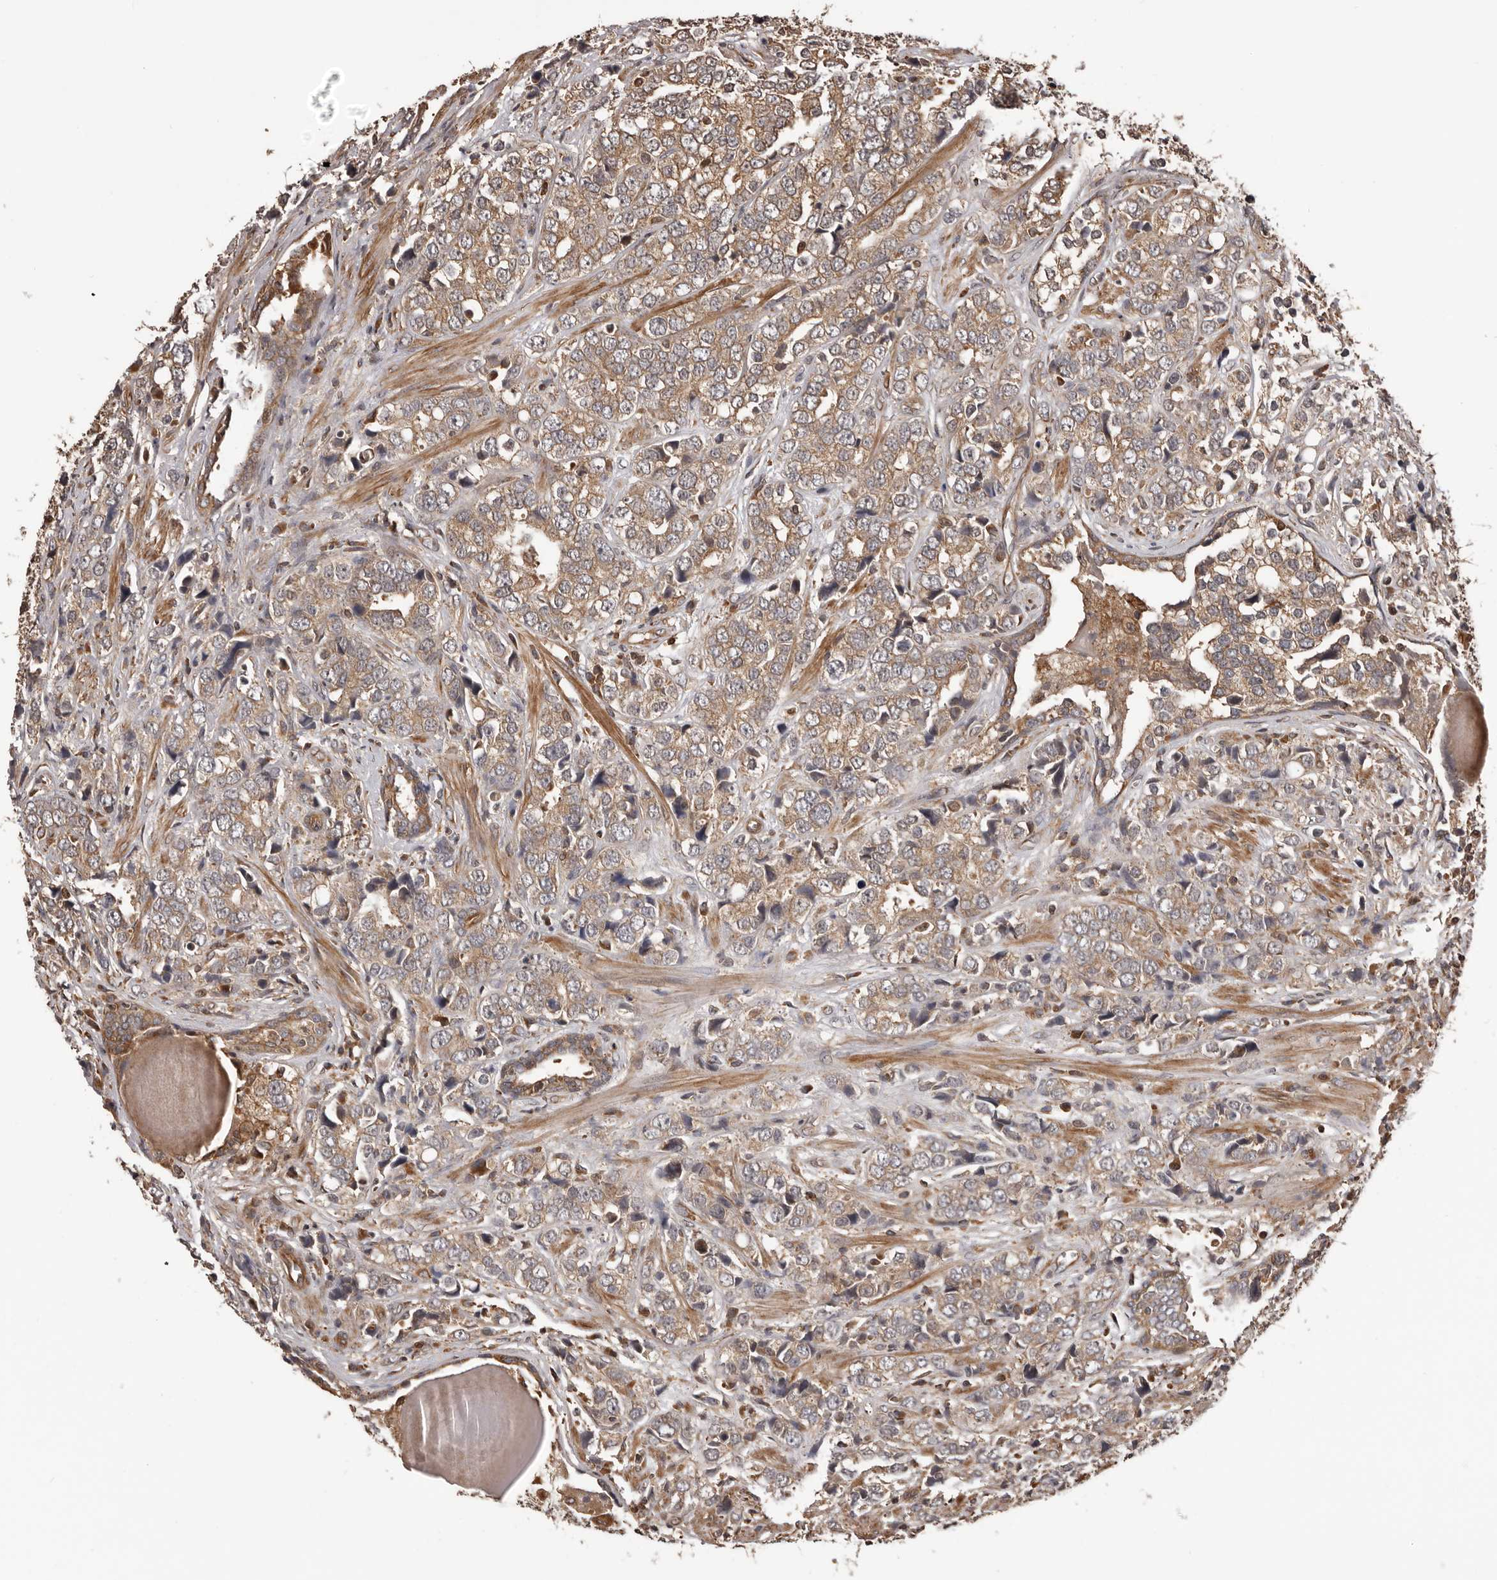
{"staining": {"intensity": "moderate", "quantity": ">75%", "location": "cytoplasmic/membranous"}, "tissue": "prostate cancer", "cell_type": "Tumor cells", "image_type": "cancer", "snomed": [{"axis": "morphology", "description": "Adenocarcinoma, High grade"}, {"axis": "topography", "description": "Prostate"}], "caption": "Immunohistochemical staining of human prostate cancer exhibits medium levels of moderate cytoplasmic/membranous positivity in about >75% of tumor cells. (DAB (3,3'-diaminobenzidine) IHC, brown staining for protein, blue staining for nuclei).", "gene": "ADAMTS2", "patient": {"sex": "male", "age": 71}}